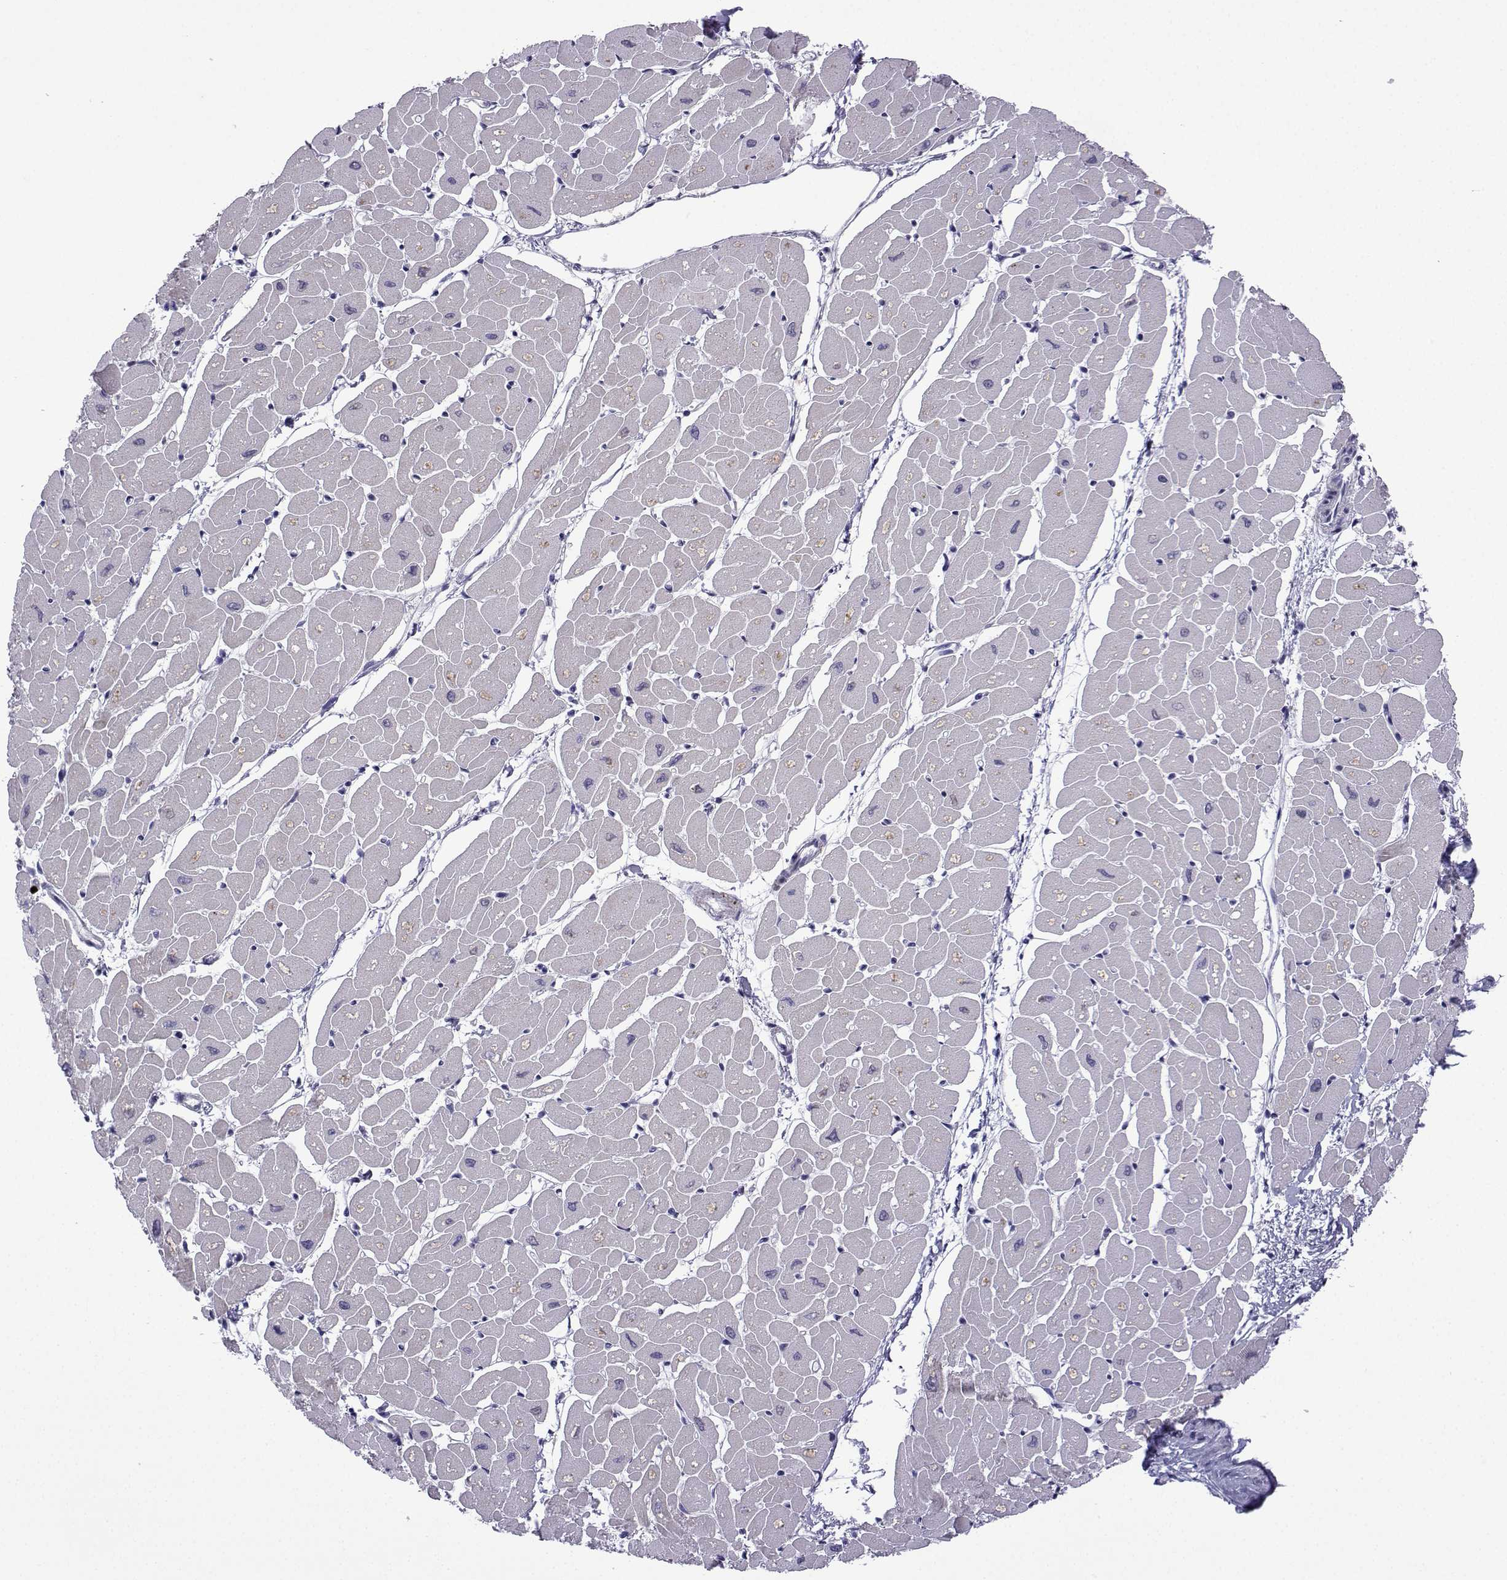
{"staining": {"intensity": "weak", "quantity": "25%-75%", "location": "cytoplasmic/membranous"}, "tissue": "heart muscle", "cell_type": "Cardiomyocytes", "image_type": "normal", "snomed": [{"axis": "morphology", "description": "Normal tissue, NOS"}, {"axis": "topography", "description": "Heart"}], "caption": "Brown immunohistochemical staining in unremarkable heart muscle demonstrates weak cytoplasmic/membranous positivity in approximately 25%-75% of cardiomyocytes.", "gene": "CFAP70", "patient": {"sex": "male", "age": 57}}